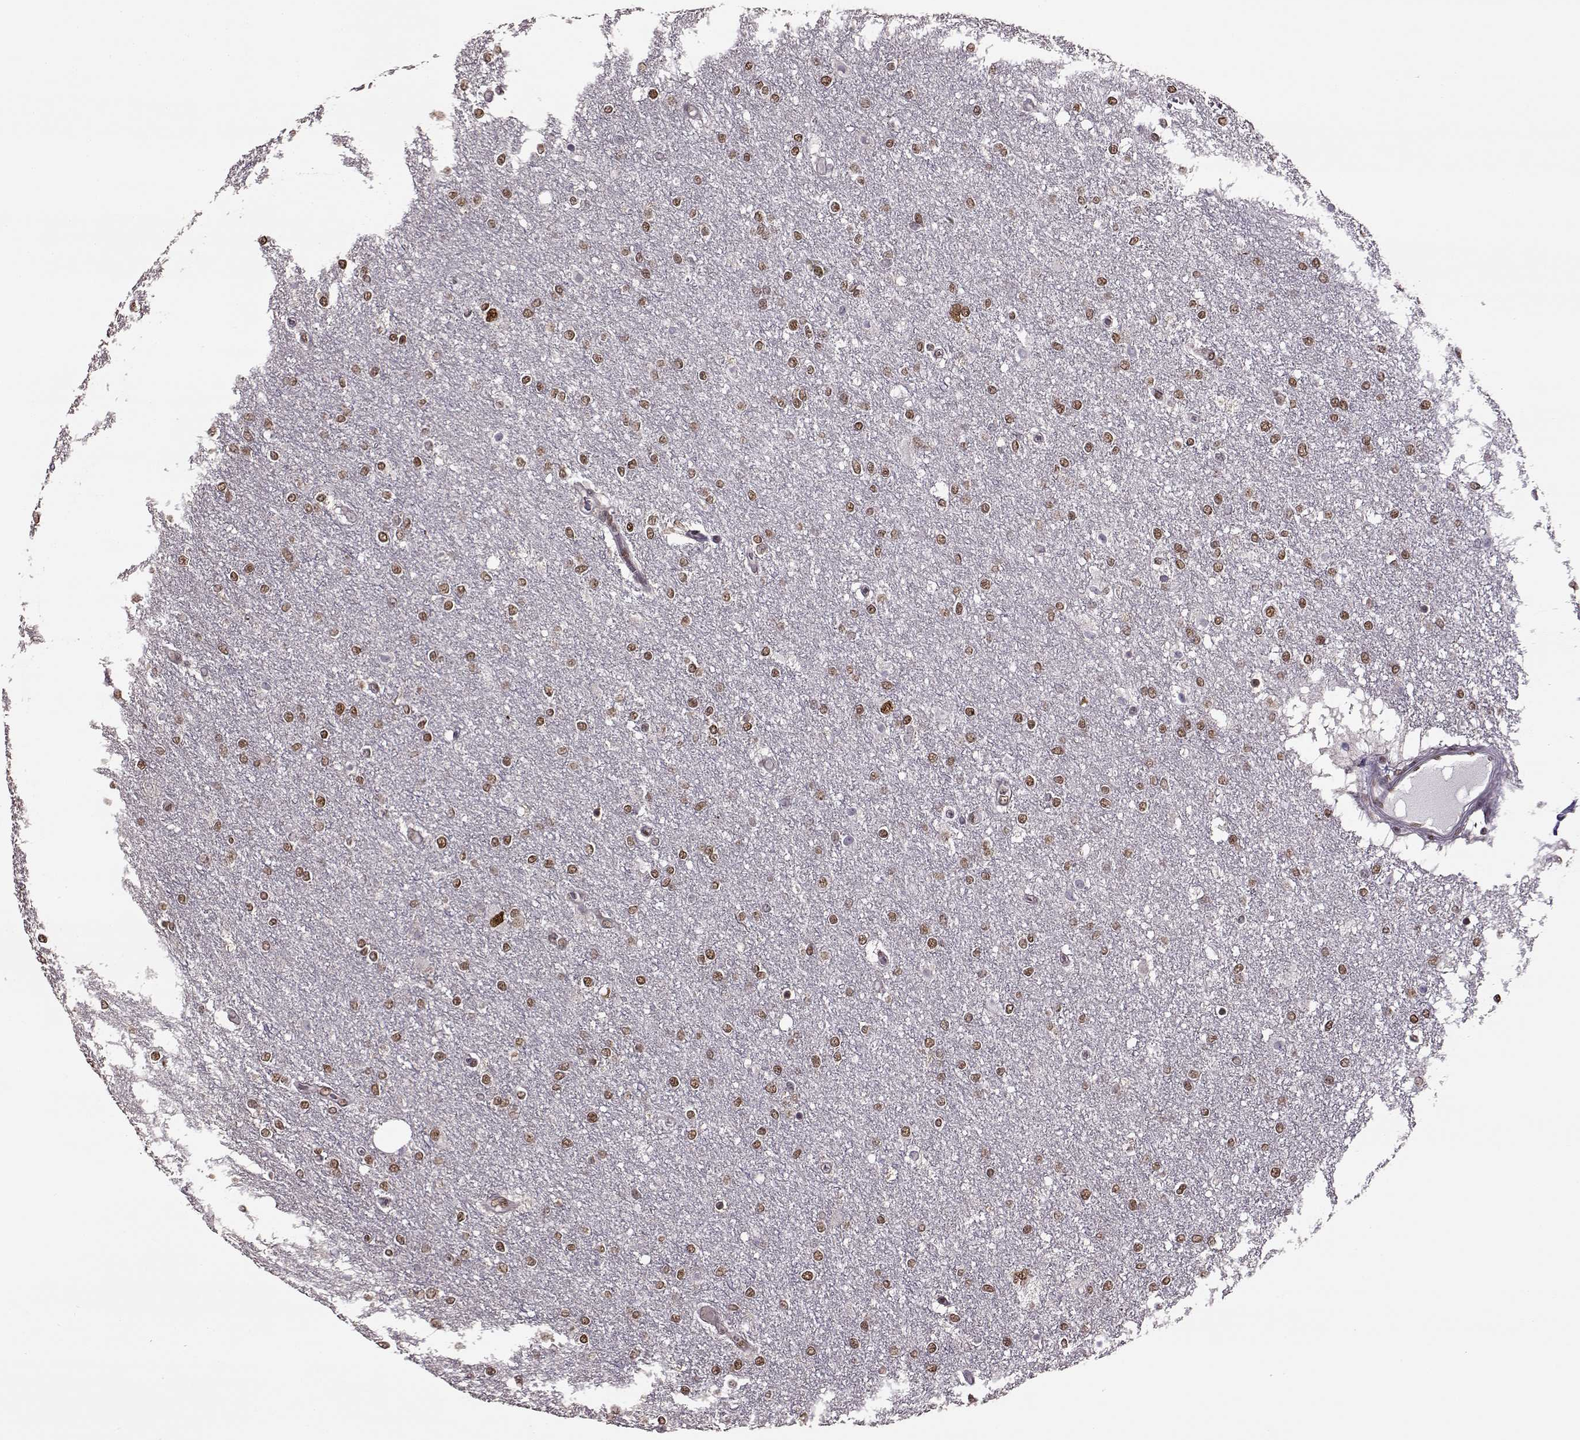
{"staining": {"intensity": "moderate", "quantity": ">75%", "location": "nuclear"}, "tissue": "glioma", "cell_type": "Tumor cells", "image_type": "cancer", "snomed": [{"axis": "morphology", "description": "Glioma, malignant, High grade"}, {"axis": "topography", "description": "Brain"}], "caption": "Moderate nuclear protein expression is appreciated in about >75% of tumor cells in glioma. (DAB IHC, brown staining for protein, blue staining for nuclei).", "gene": "FTO", "patient": {"sex": "female", "age": 61}}